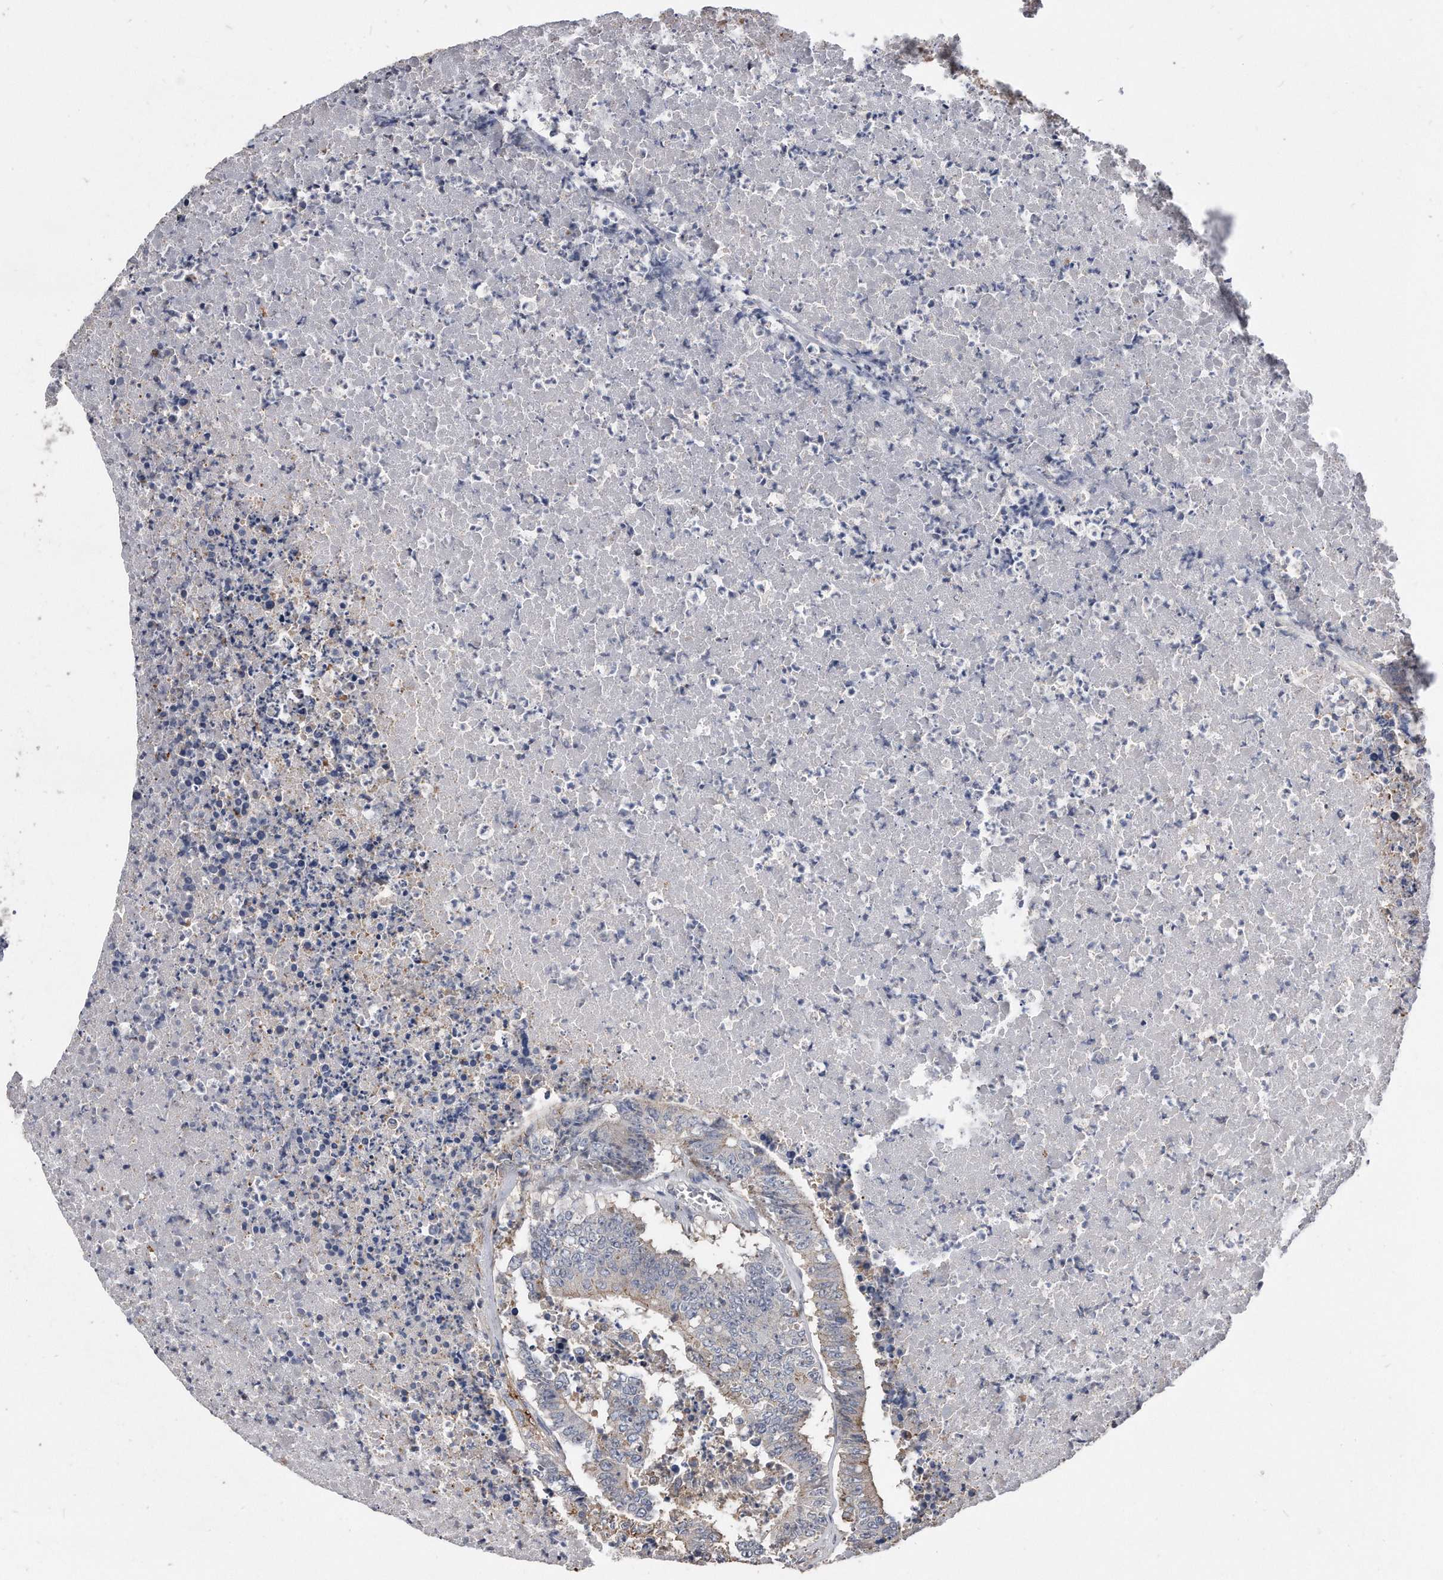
{"staining": {"intensity": "weak", "quantity": "<25%", "location": "cytoplasmic/membranous"}, "tissue": "colorectal cancer", "cell_type": "Tumor cells", "image_type": "cancer", "snomed": [{"axis": "morphology", "description": "Adenocarcinoma, NOS"}, {"axis": "topography", "description": "Colon"}], "caption": "Adenocarcinoma (colorectal) was stained to show a protein in brown. There is no significant positivity in tumor cells.", "gene": "IL20RA", "patient": {"sex": "male", "age": 87}}